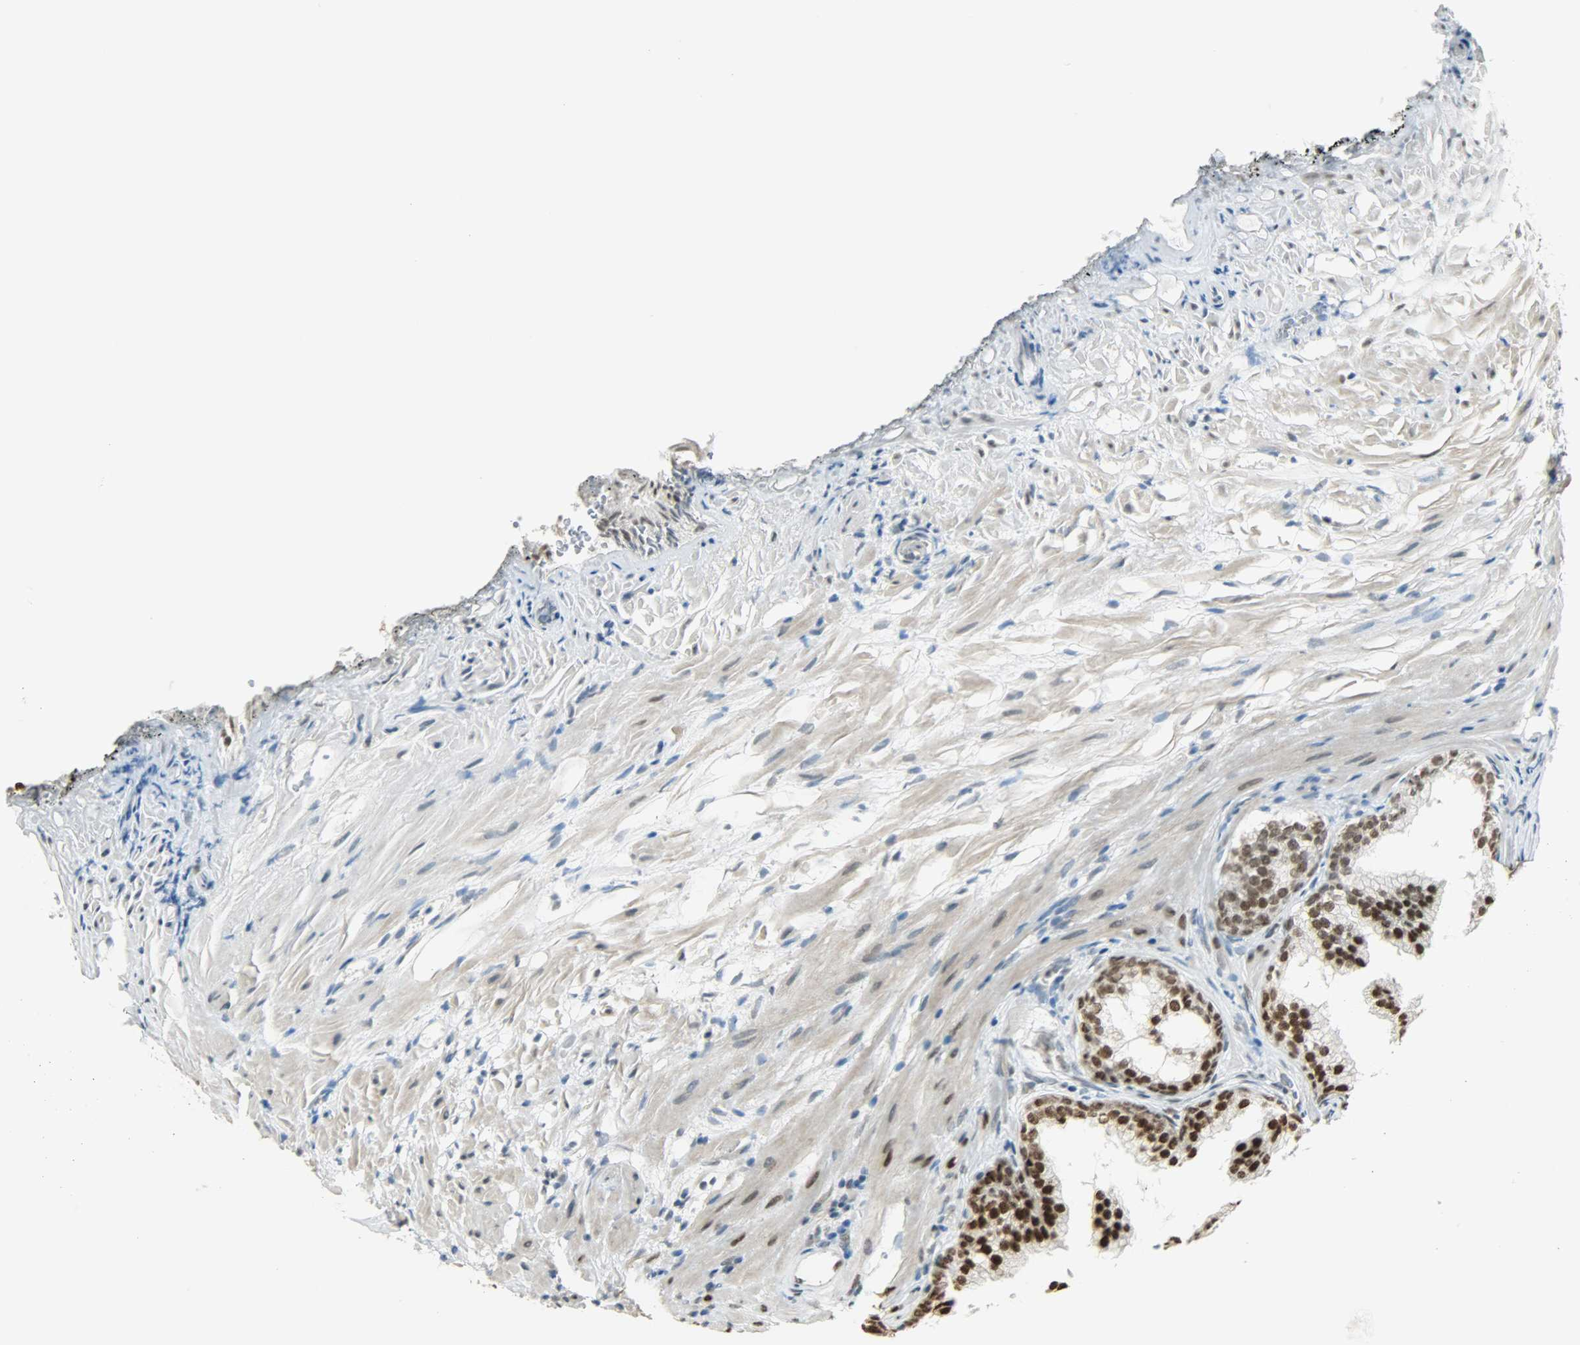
{"staining": {"intensity": "strong", "quantity": ">75%", "location": "nuclear"}, "tissue": "prostate", "cell_type": "Glandular cells", "image_type": "normal", "snomed": [{"axis": "morphology", "description": "Normal tissue, NOS"}, {"axis": "topography", "description": "Prostate"}], "caption": "Immunohistochemistry (IHC) of normal prostate displays high levels of strong nuclear expression in about >75% of glandular cells. Nuclei are stained in blue.", "gene": "MYEF2", "patient": {"sex": "male", "age": 76}}